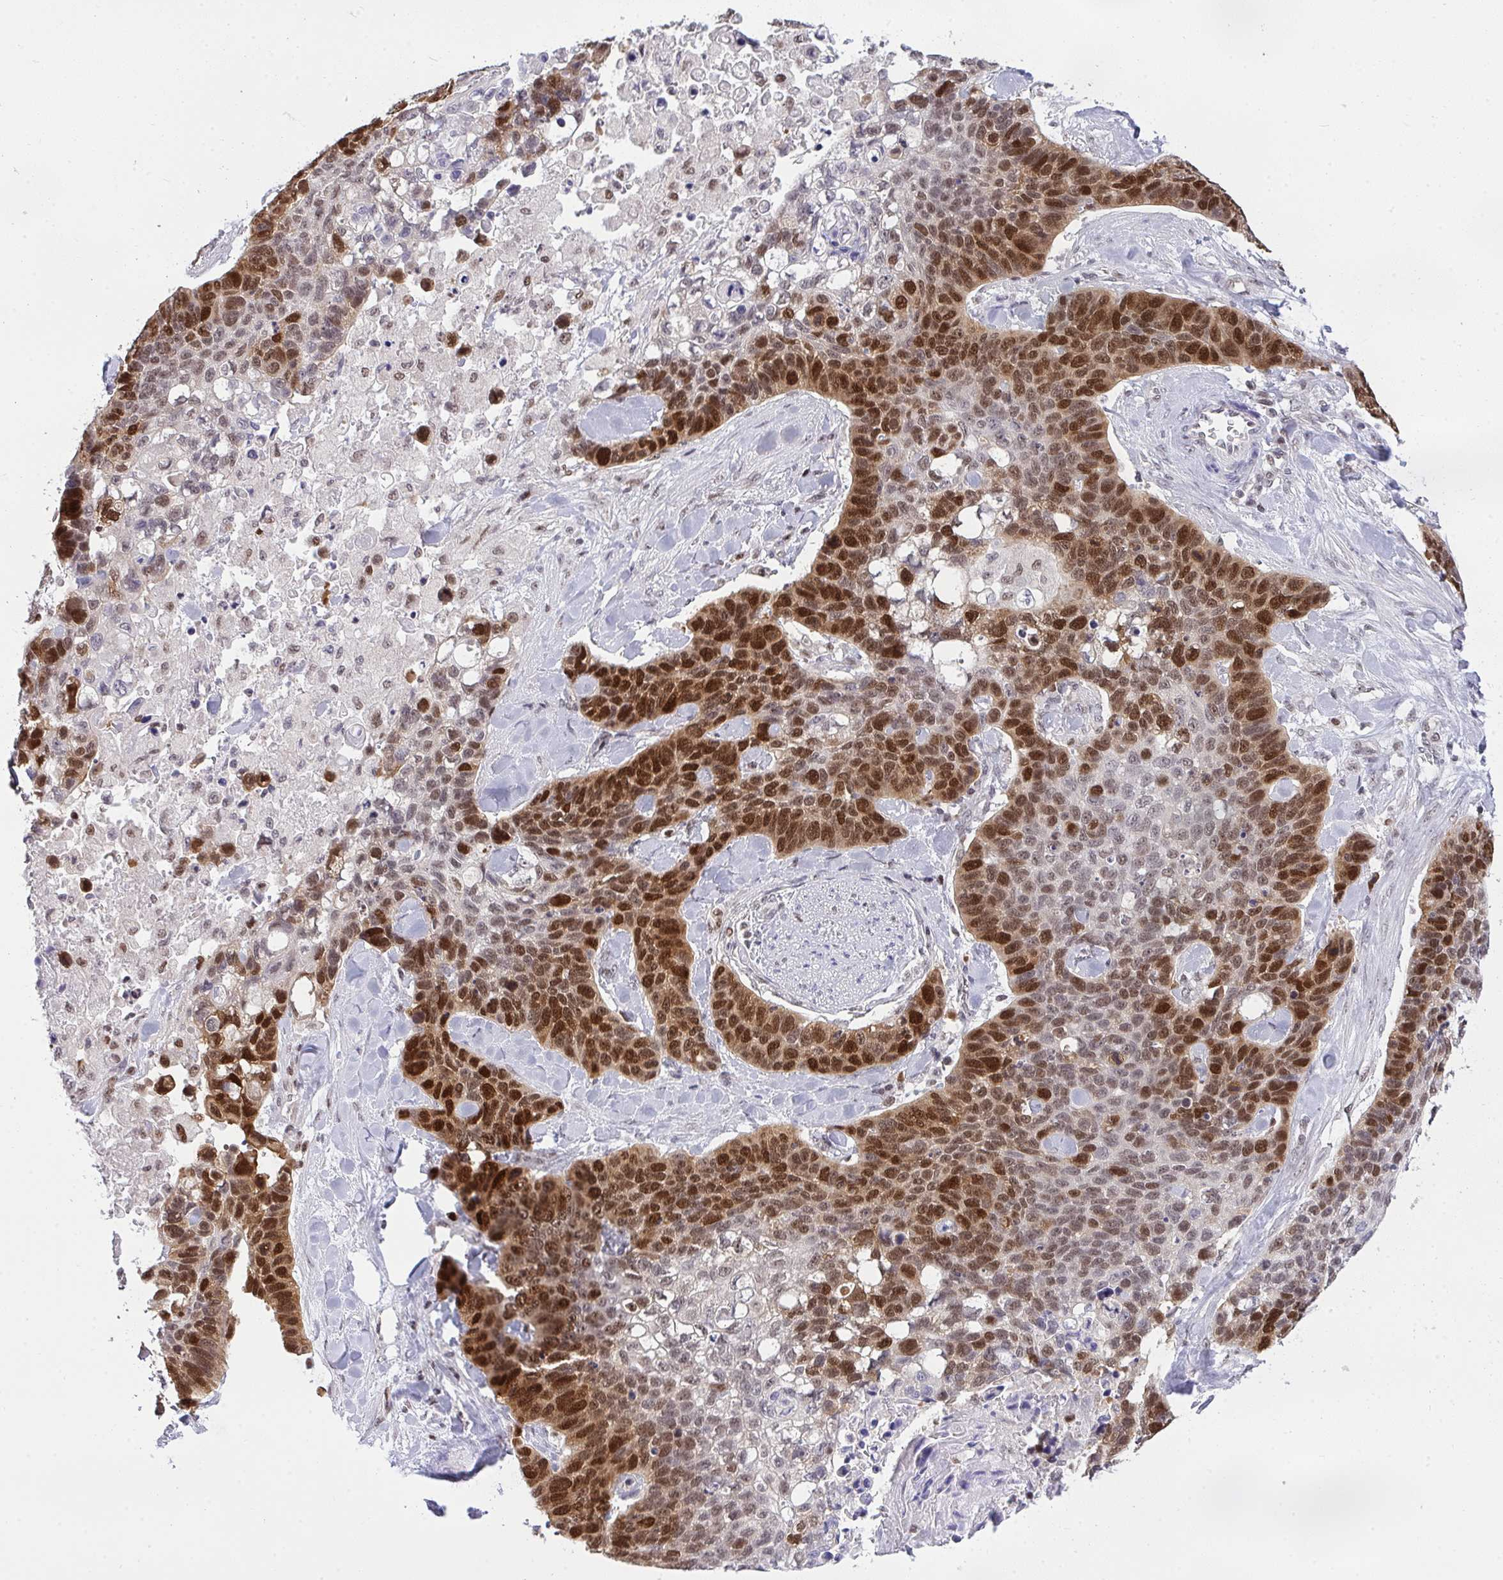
{"staining": {"intensity": "strong", "quantity": "25%-75%", "location": "nuclear"}, "tissue": "lung cancer", "cell_type": "Tumor cells", "image_type": "cancer", "snomed": [{"axis": "morphology", "description": "Squamous cell carcinoma, NOS"}, {"axis": "topography", "description": "Lung"}], "caption": "Lung squamous cell carcinoma was stained to show a protein in brown. There is high levels of strong nuclear staining in about 25%-75% of tumor cells. (Stains: DAB in brown, nuclei in blue, Microscopy: brightfield microscopy at high magnification).", "gene": "RFC4", "patient": {"sex": "male", "age": 62}}